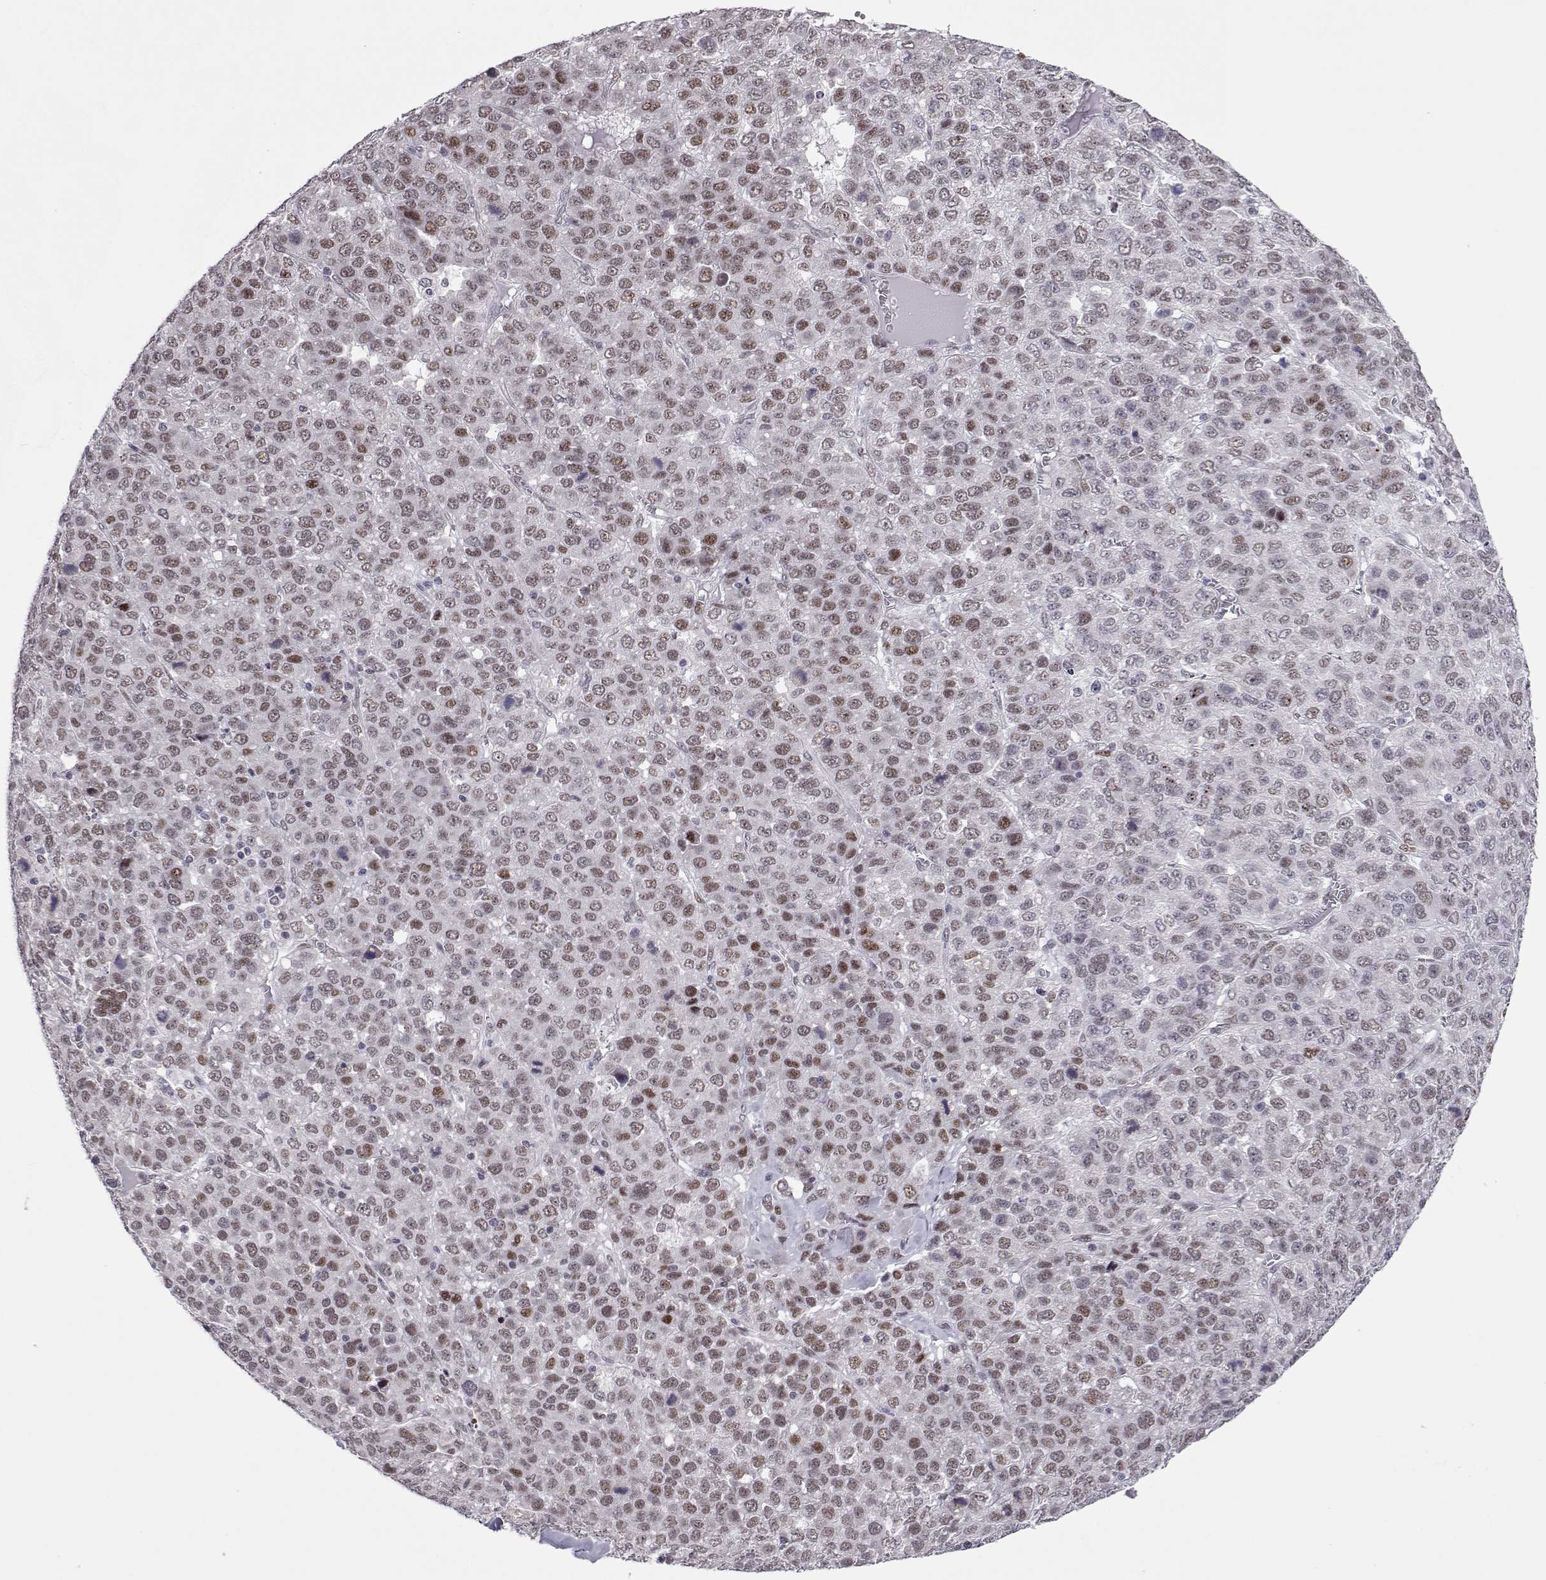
{"staining": {"intensity": "weak", "quantity": "25%-75%", "location": "nuclear"}, "tissue": "liver cancer", "cell_type": "Tumor cells", "image_type": "cancer", "snomed": [{"axis": "morphology", "description": "Carcinoma, Hepatocellular, NOS"}, {"axis": "topography", "description": "Liver"}], "caption": "Immunohistochemical staining of human liver hepatocellular carcinoma reveals low levels of weak nuclear protein staining in about 25%-75% of tumor cells.", "gene": "SIX6", "patient": {"sex": "male", "age": 69}}